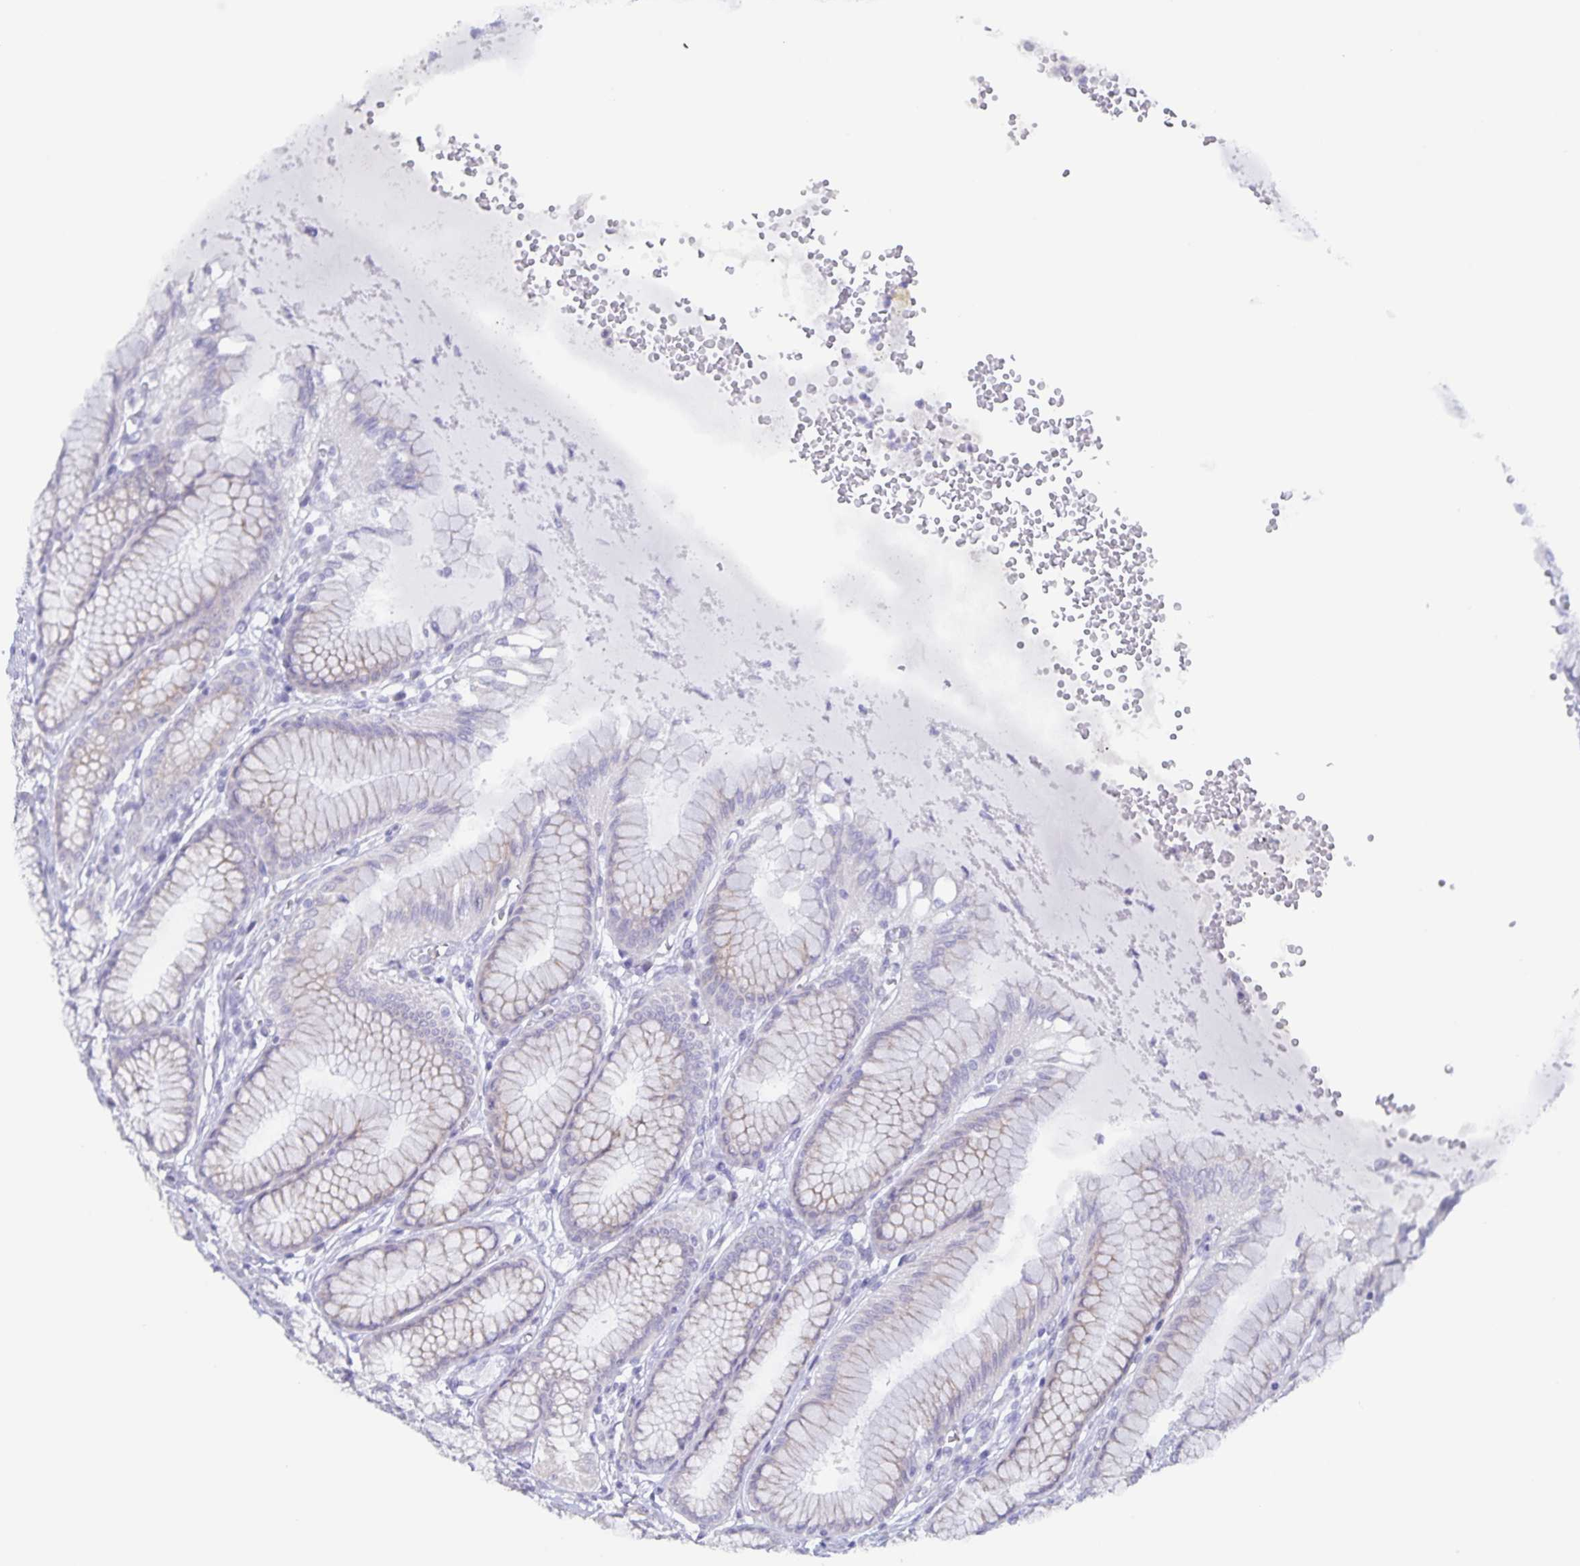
{"staining": {"intensity": "moderate", "quantity": "<25%", "location": "cytoplasmic/membranous"}, "tissue": "stomach", "cell_type": "Glandular cells", "image_type": "normal", "snomed": [{"axis": "morphology", "description": "Normal tissue, NOS"}, {"axis": "topography", "description": "Stomach"}, {"axis": "topography", "description": "Stomach, lower"}], "caption": "An immunohistochemistry micrograph of normal tissue is shown. Protein staining in brown highlights moderate cytoplasmic/membranous positivity in stomach within glandular cells. Nuclei are stained in blue.", "gene": "AQP4", "patient": {"sex": "male", "age": 76}}